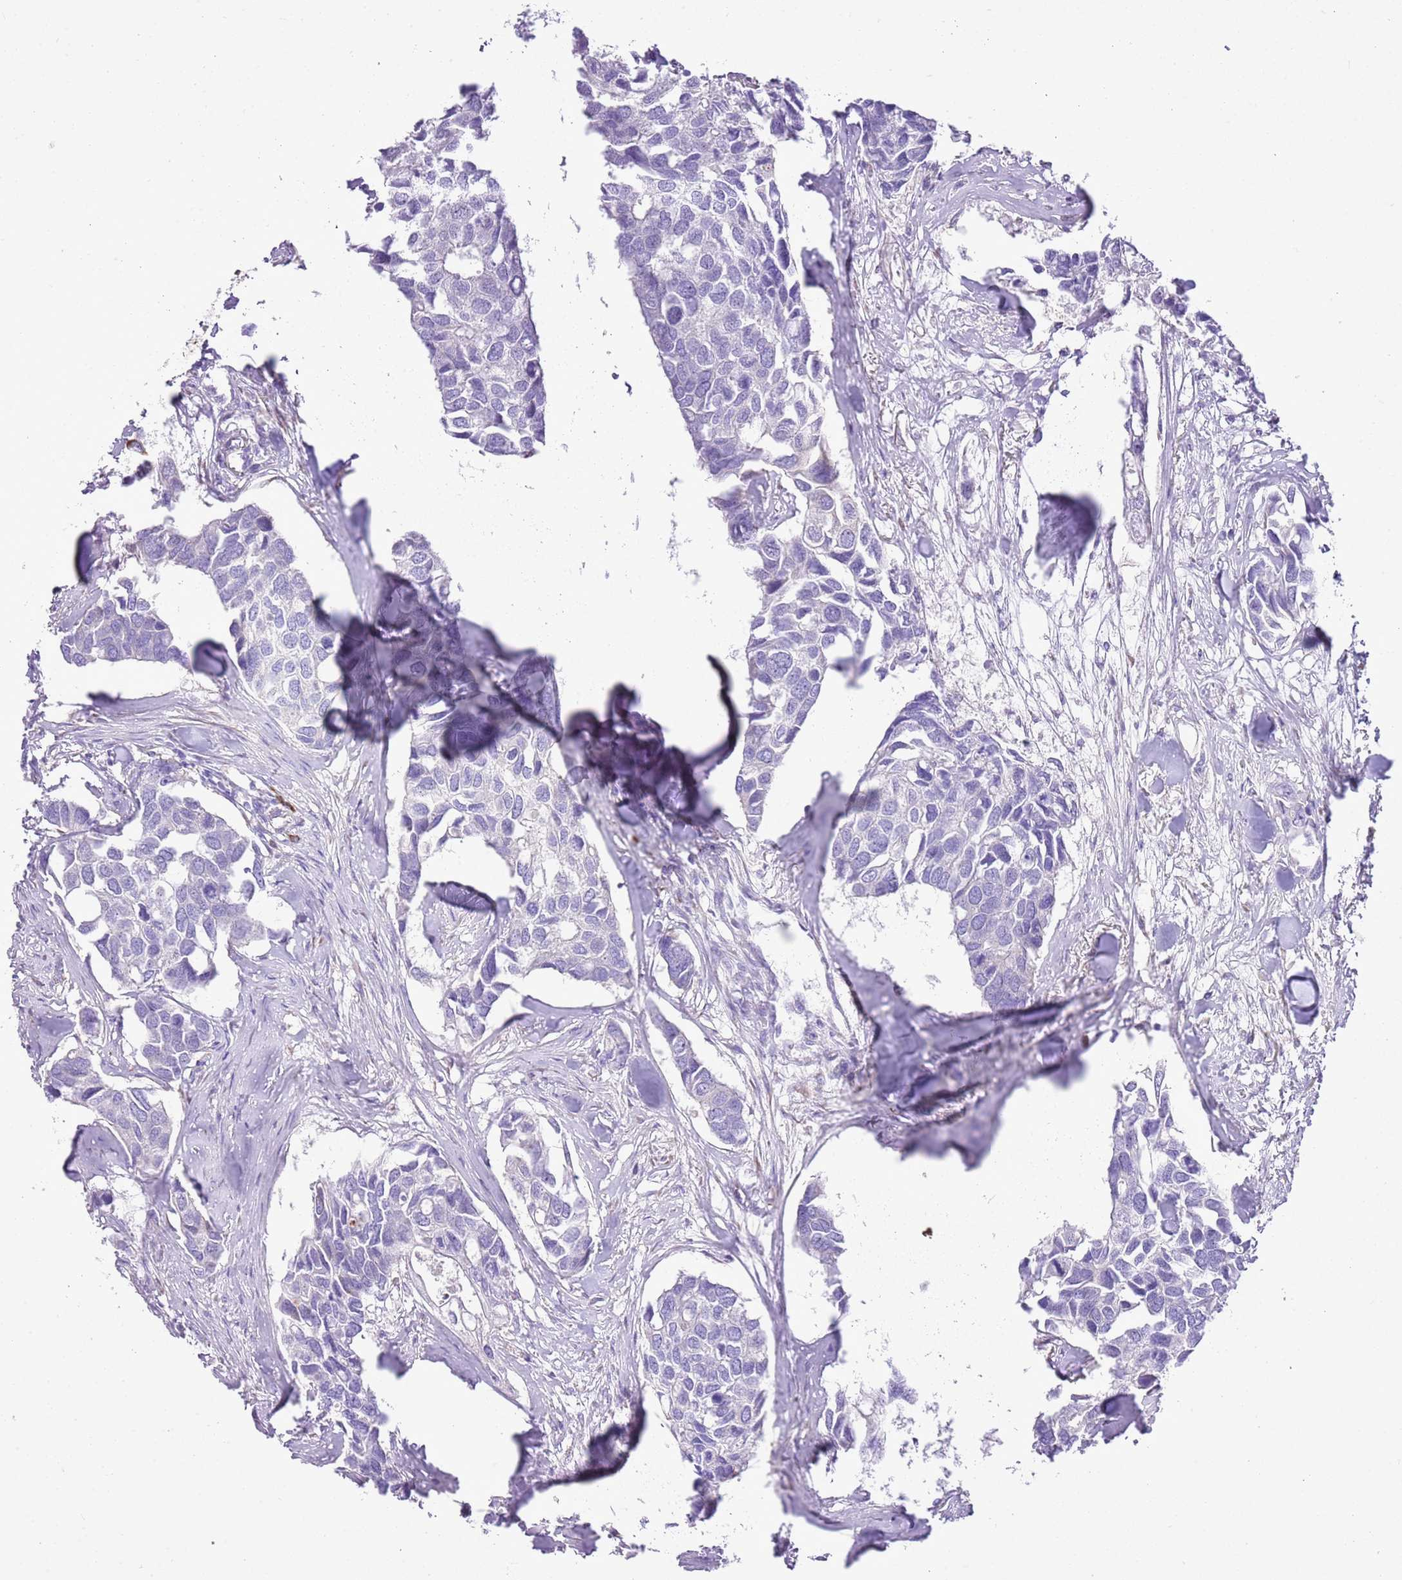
{"staining": {"intensity": "negative", "quantity": "none", "location": "none"}, "tissue": "breast cancer", "cell_type": "Tumor cells", "image_type": "cancer", "snomed": [{"axis": "morphology", "description": "Duct carcinoma"}, {"axis": "topography", "description": "Breast"}], "caption": "Protein analysis of breast intraductal carcinoma displays no significant staining in tumor cells. (DAB (3,3'-diaminobenzidine) IHC, high magnification).", "gene": "AAR2", "patient": {"sex": "female", "age": 83}}